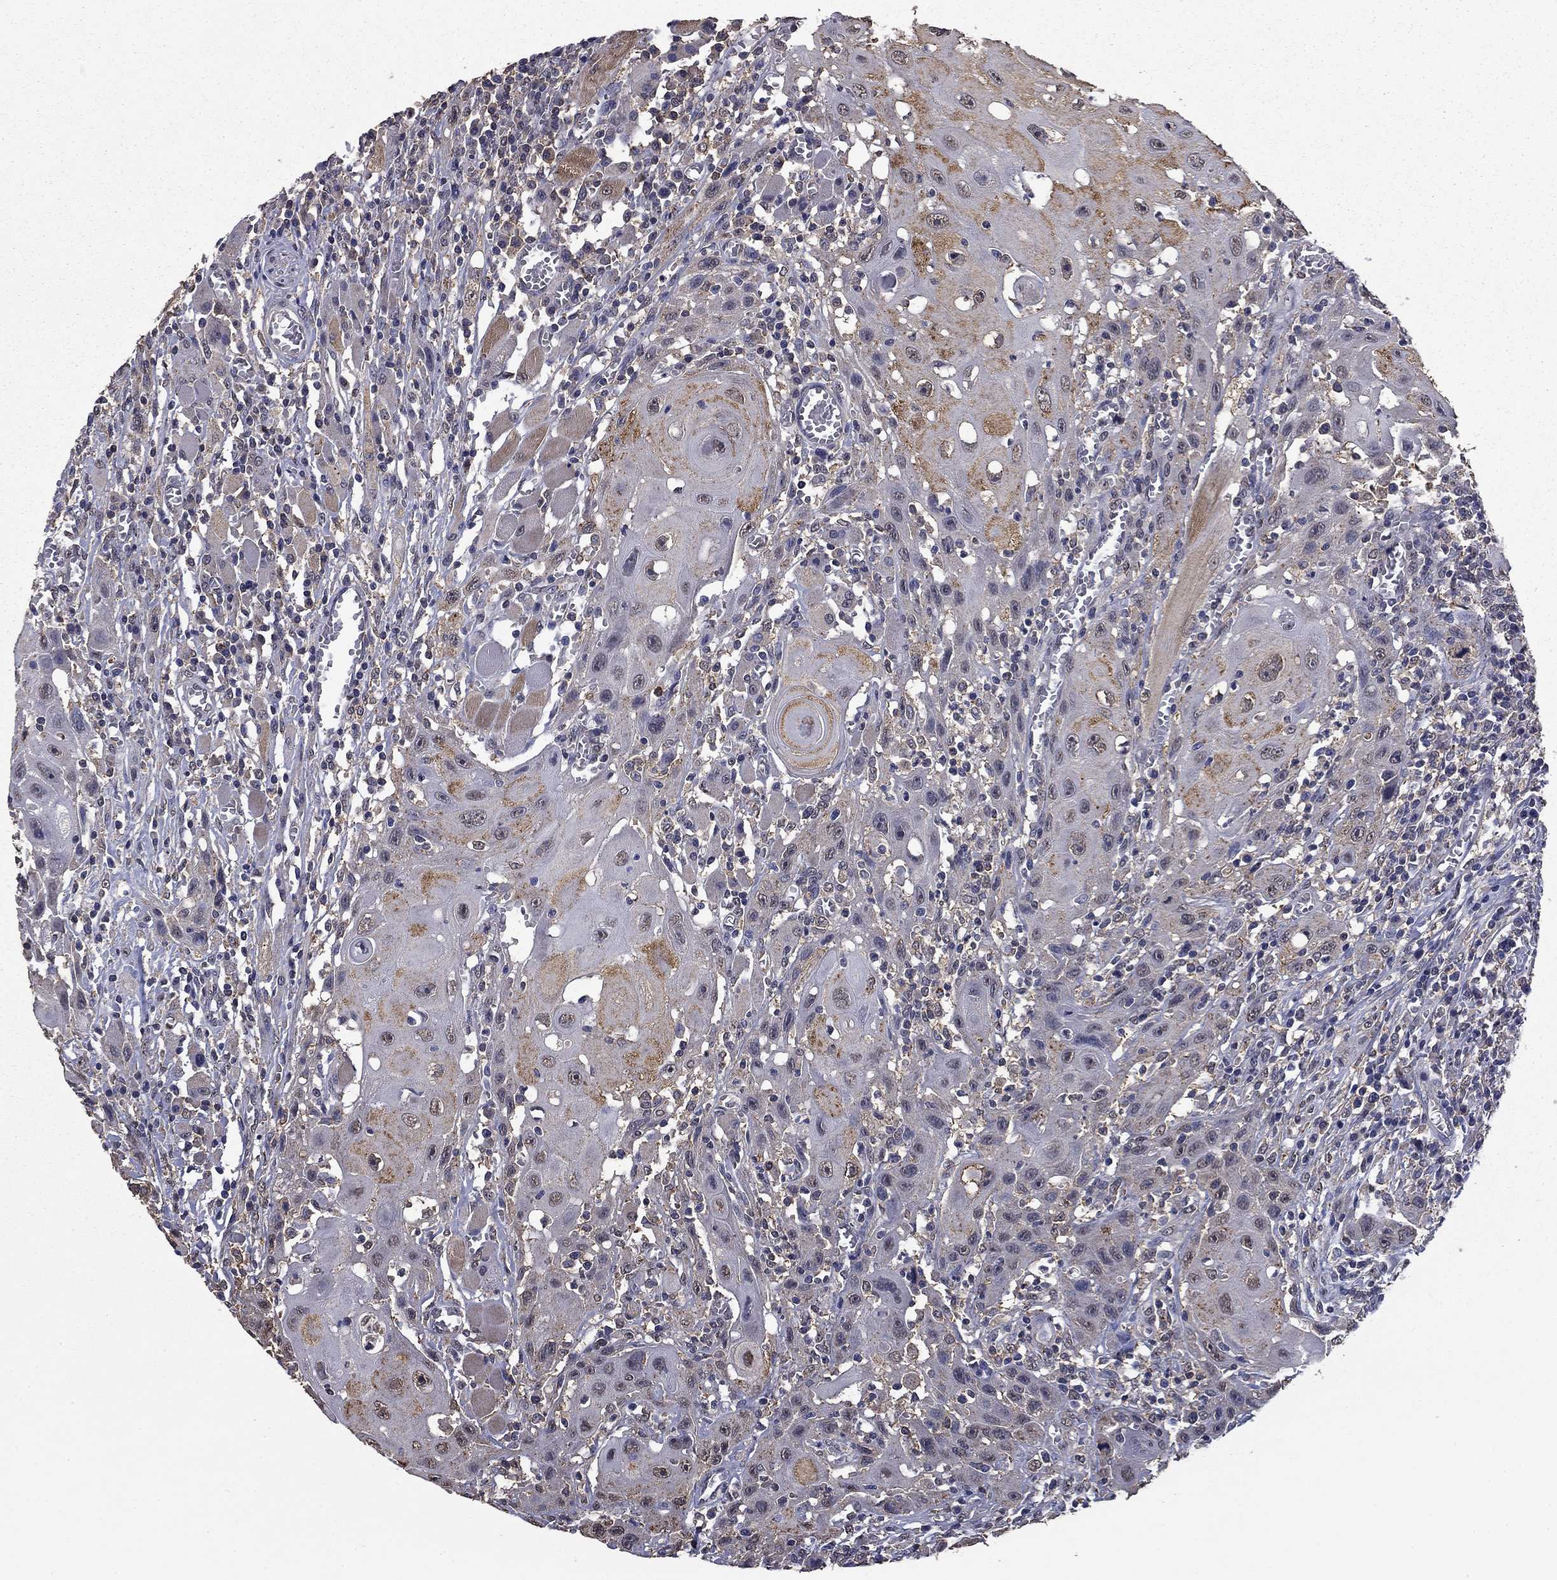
{"staining": {"intensity": "negative", "quantity": "none", "location": "none"}, "tissue": "head and neck cancer", "cell_type": "Tumor cells", "image_type": "cancer", "snomed": [{"axis": "morphology", "description": "Normal tissue, NOS"}, {"axis": "morphology", "description": "Squamous cell carcinoma, NOS"}, {"axis": "topography", "description": "Oral tissue"}, {"axis": "topography", "description": "Head-Neck"}], "caption": "Protein analysis of head and neck cancer displays no significant positivity in tumor cells.", "gene": "MFAP3L", "patient": {"sex": "male", "age": 71}}